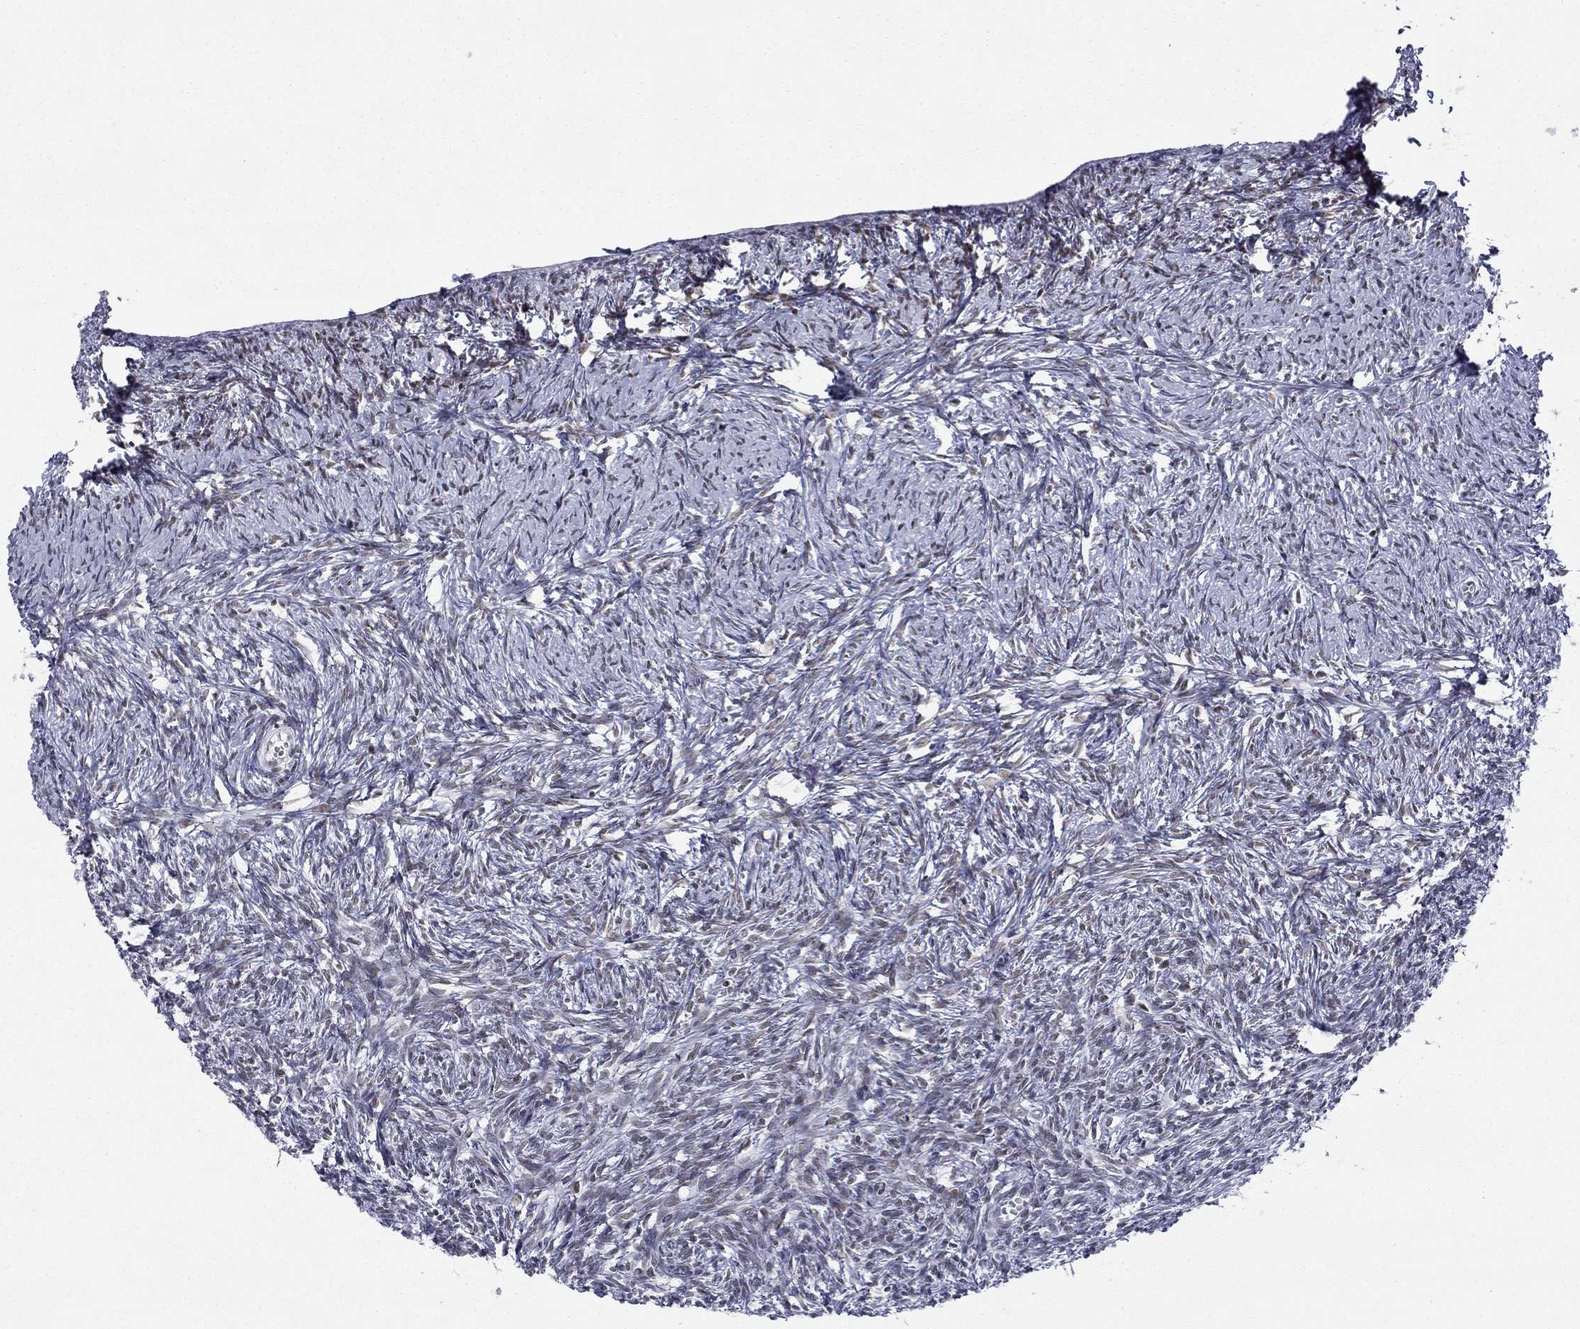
{"staining": {"intensity": "negative", "quantity": "none", "location": "none"}, "tissue": "ovary", "cell_type": "Ovarian stroma cells", "image_type": "normal", "snomed": [{"axis": "morphology", "description": "Normal tissue, NOS"}, {"axis": "topography", "description": "Ovary"}], "caption": "Ovary was stained to show a protein in brown. There is no significant expression in ovarian stroma cells. (Stains: DAB IHC with hematoxylin counter stain, Microscopy: brightfield microscopy at high magnification).", "gene": "ETV5", "patient": {"sex": "female", "age": 43}}